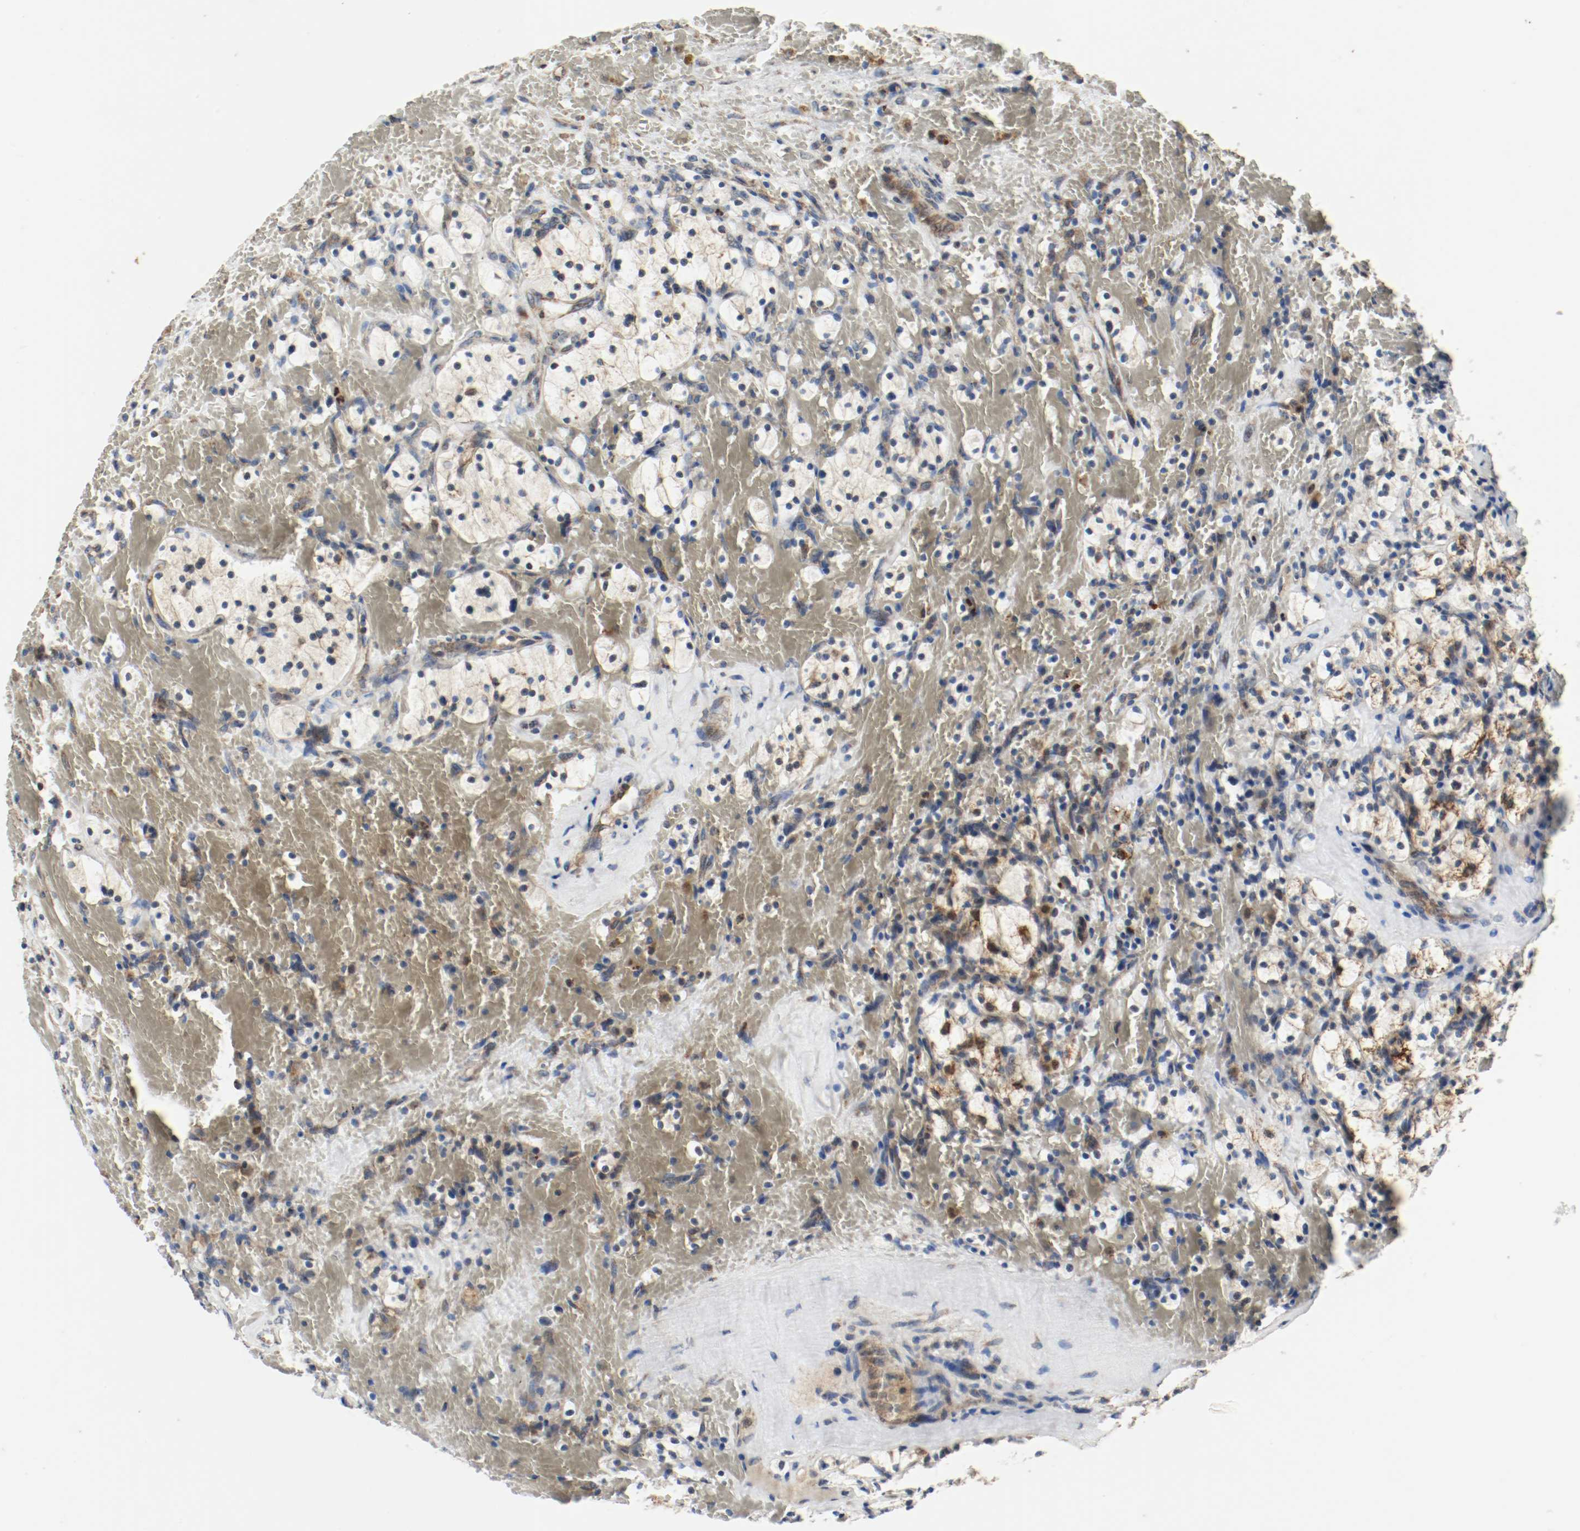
{"staining": {"intensity": "strong", "quantity": "<25%", "location": "cytoplasmic/membranous"}, "tissue": "renal cancer", "cell_type": "Tumor cells", "image_type": "cancer", "snomed": [{"axis": "morphology", "description": "Adenocarcinoma, NOS"}, {"axis": "topography", "description": "Kidney"}], "caption": "Immunohistochemistry (IHC) image of human adenocarcinoma (renal) stained for a protein (brown), which reveals medium levels of strong cytoplasmic/membranous staining in approximately <25% of tumor cells.", "gene": "ALDH4A1", "patient": {"sex": "female", "age": 83}}